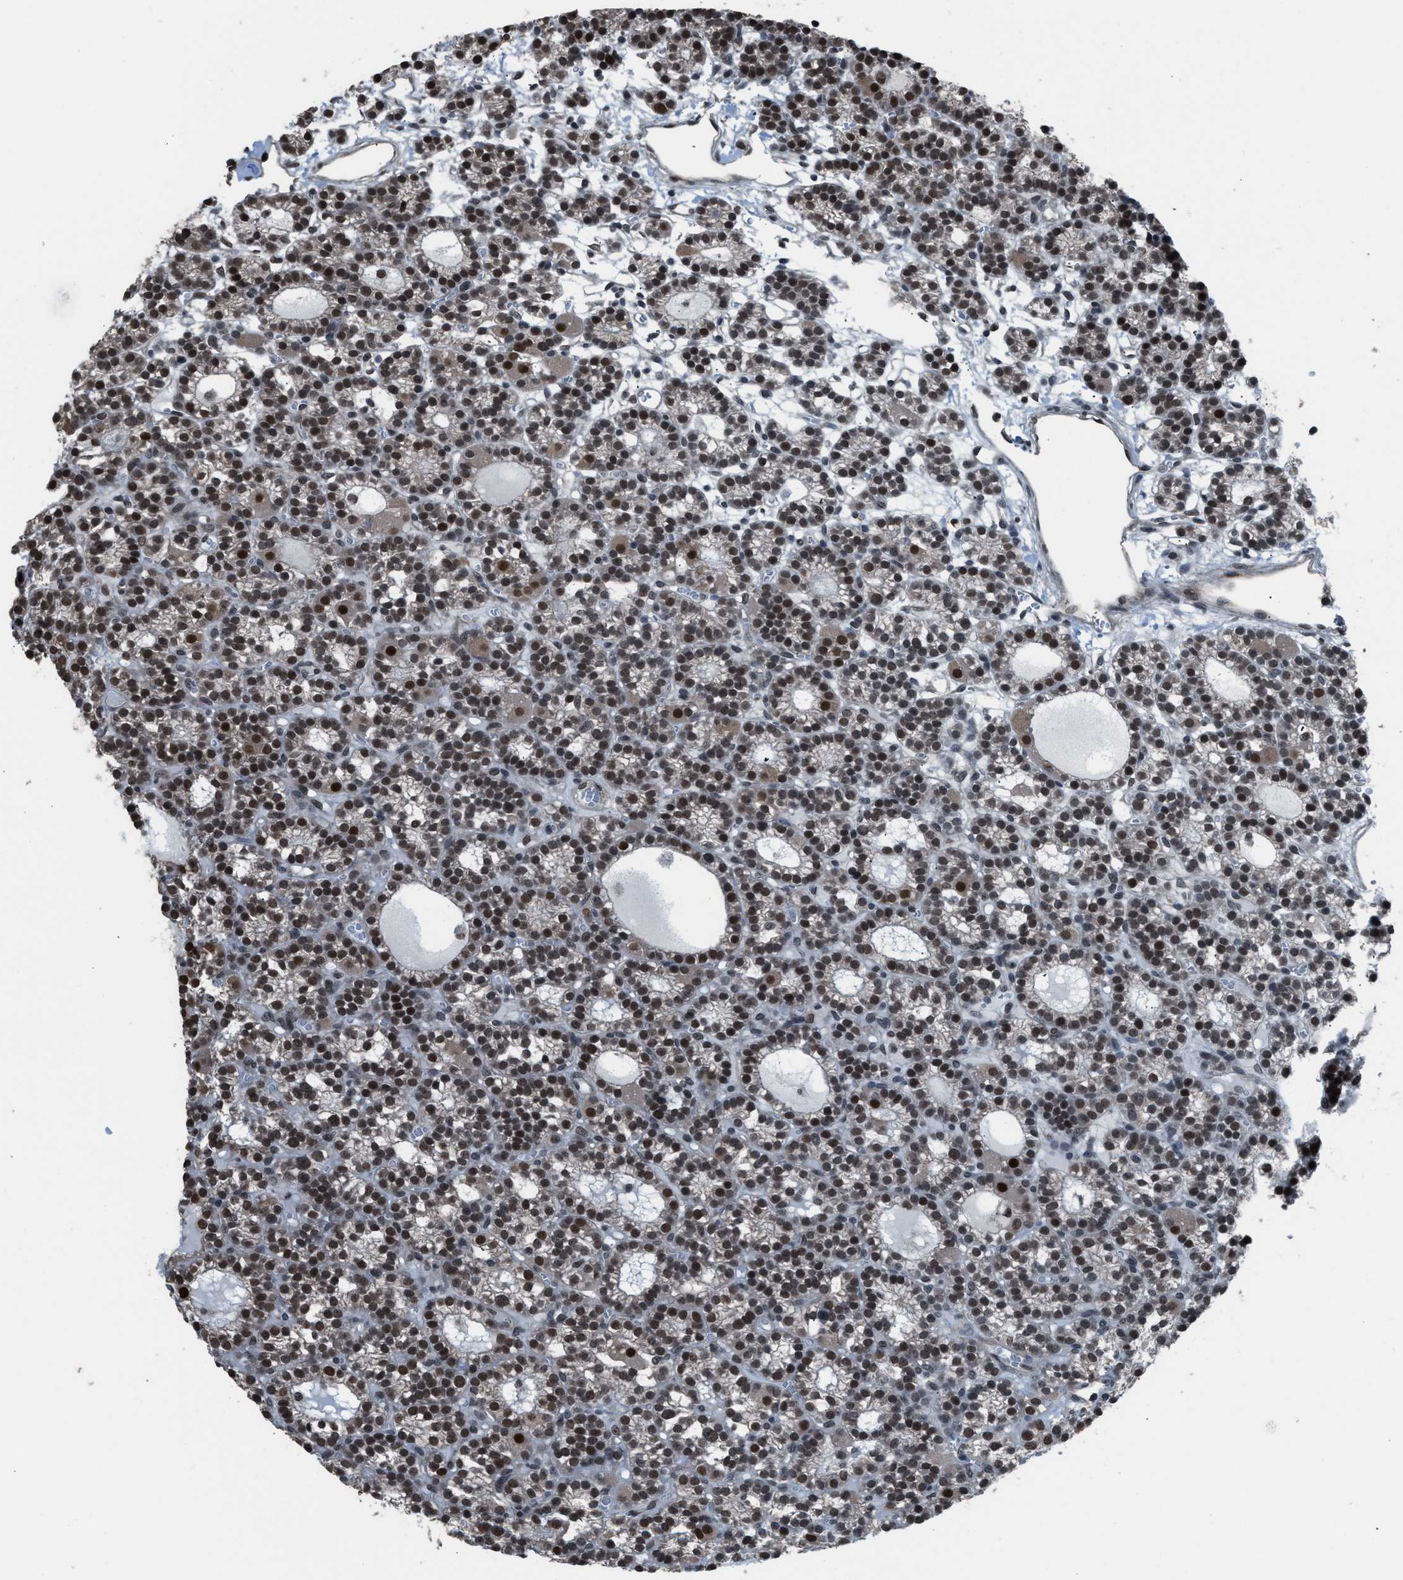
{"staining": {"intensity": "strong", "quantity": "25%-75%", "location": "cytoplasmic/membranous,nuclear"}, "tissue": "parathyroid gland", "cell_type": "Glandular cells", "image_type": "normal", "snomed": [{"axis": "morphology", "description": "Normal tissue, NOS"}, {"axis": "morphology", "description": "Adenoma, NOS"}, {"axis": "topography", "description": "Parathyroid gland"}], "caption": "Immunohistochemistry (IHC) photomicrograph of benign parathyroid gland: parathyroid gland stained using immunohistochemistry shows high levels of strong protein expression localized specifically in the cytoplasmic/membranous,nuclear of glandular cells, appearing as a cytoplasmic/membranous,nuclear brown color.", "gene": "KPNA6", "patient": {"sex": "female", "age": 58}}